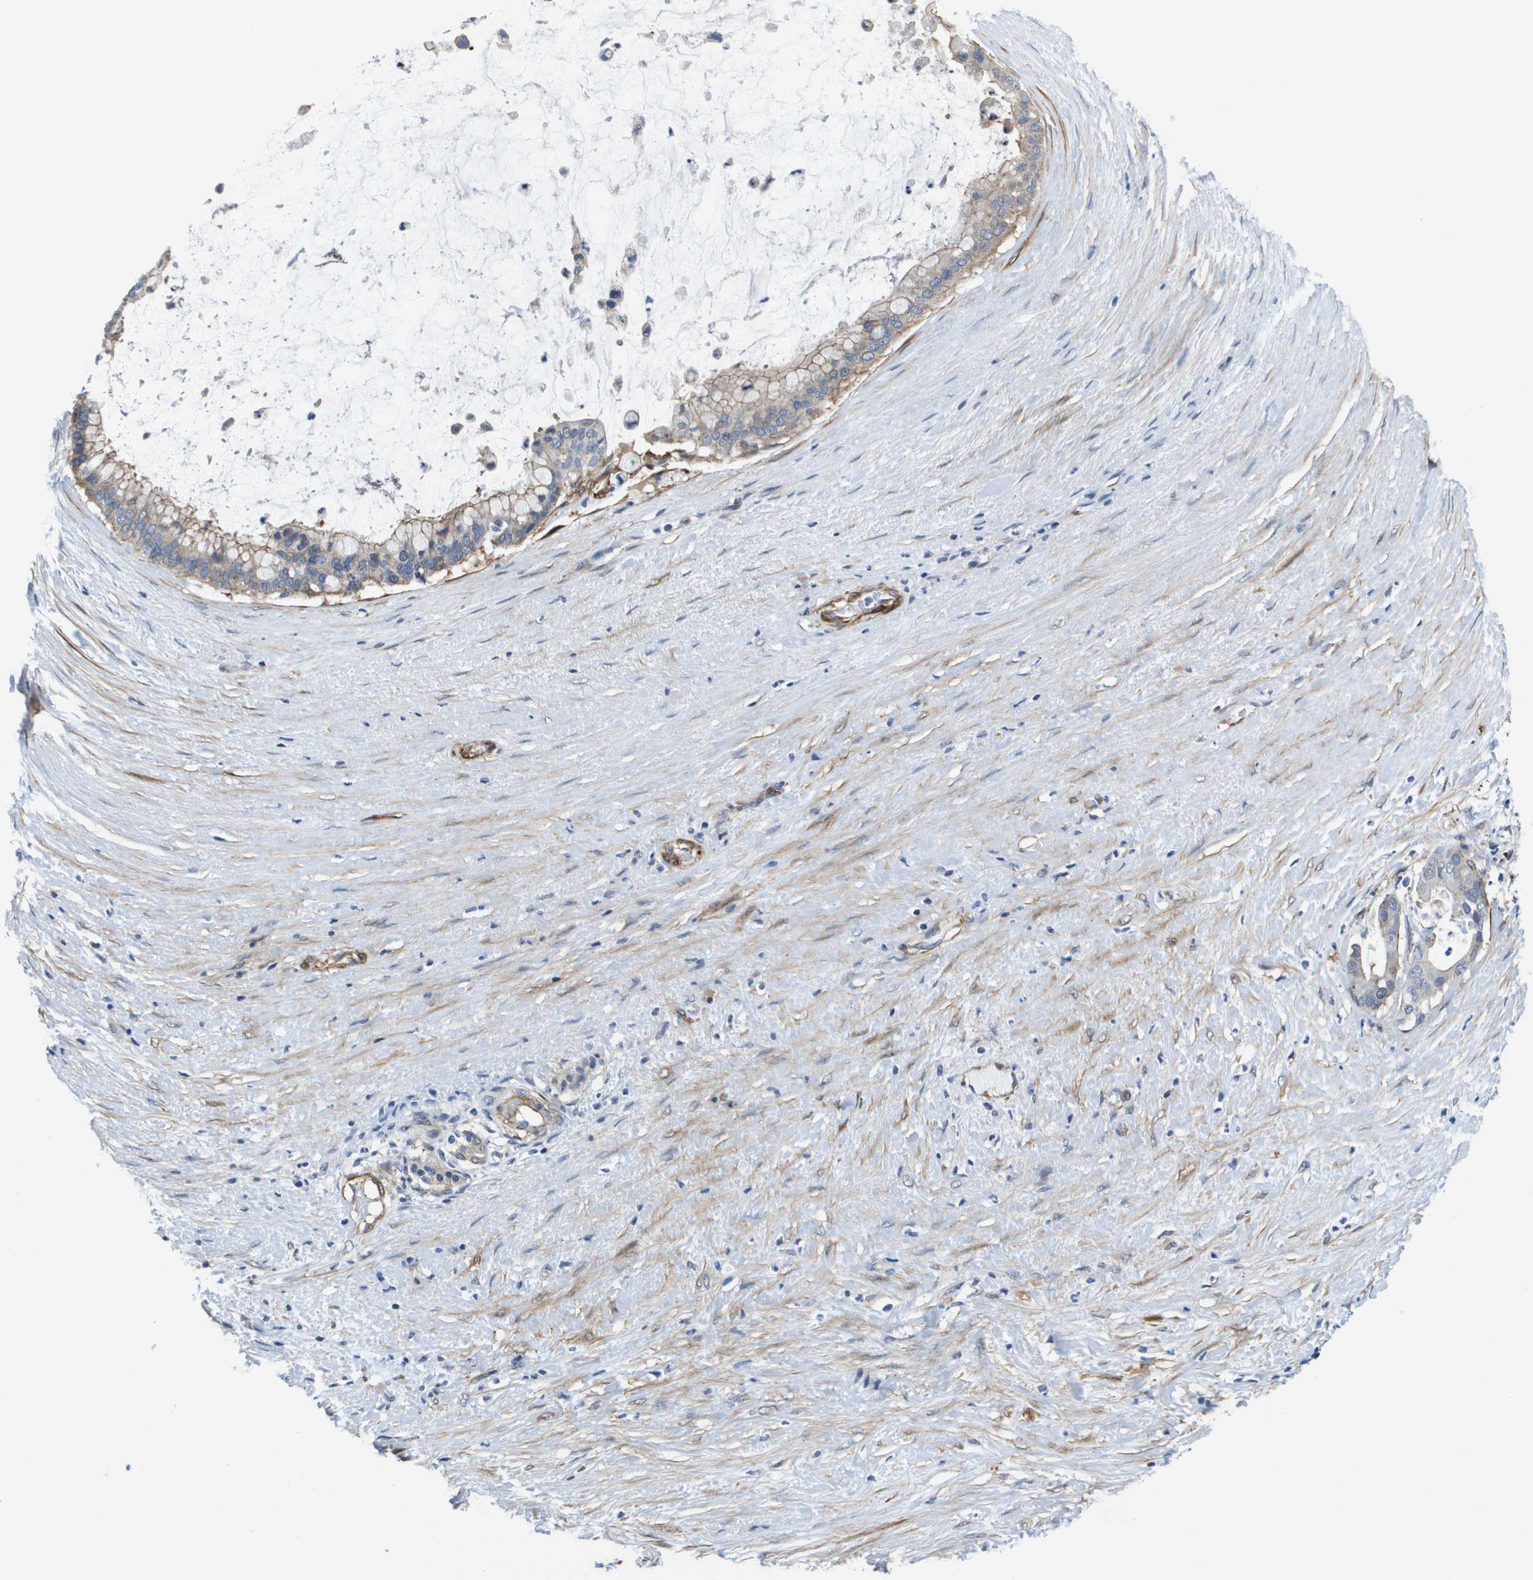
{"staining": {"intensity": "weak", "quantity": ">75%", "location": "cytoplasmic/membranous"}, "tissue": "pancreatic cancer", "cell_type": "Tumor cells", "image_type": "cancer", "snomed": [{"axis": "morphology", "description": "Adenocarcinoma, NOS"}, {"axis": "topography", "description": "Pancreas"}], "caption": "Weak cytoplasmic/membranous positivity for a protein is appreciated in approximately >75% of tumor cells of pancreatic cancer using immunohistochemistry (IHC).", "gene": "LPP", "patient": {"sex": "male", "age": 41}}